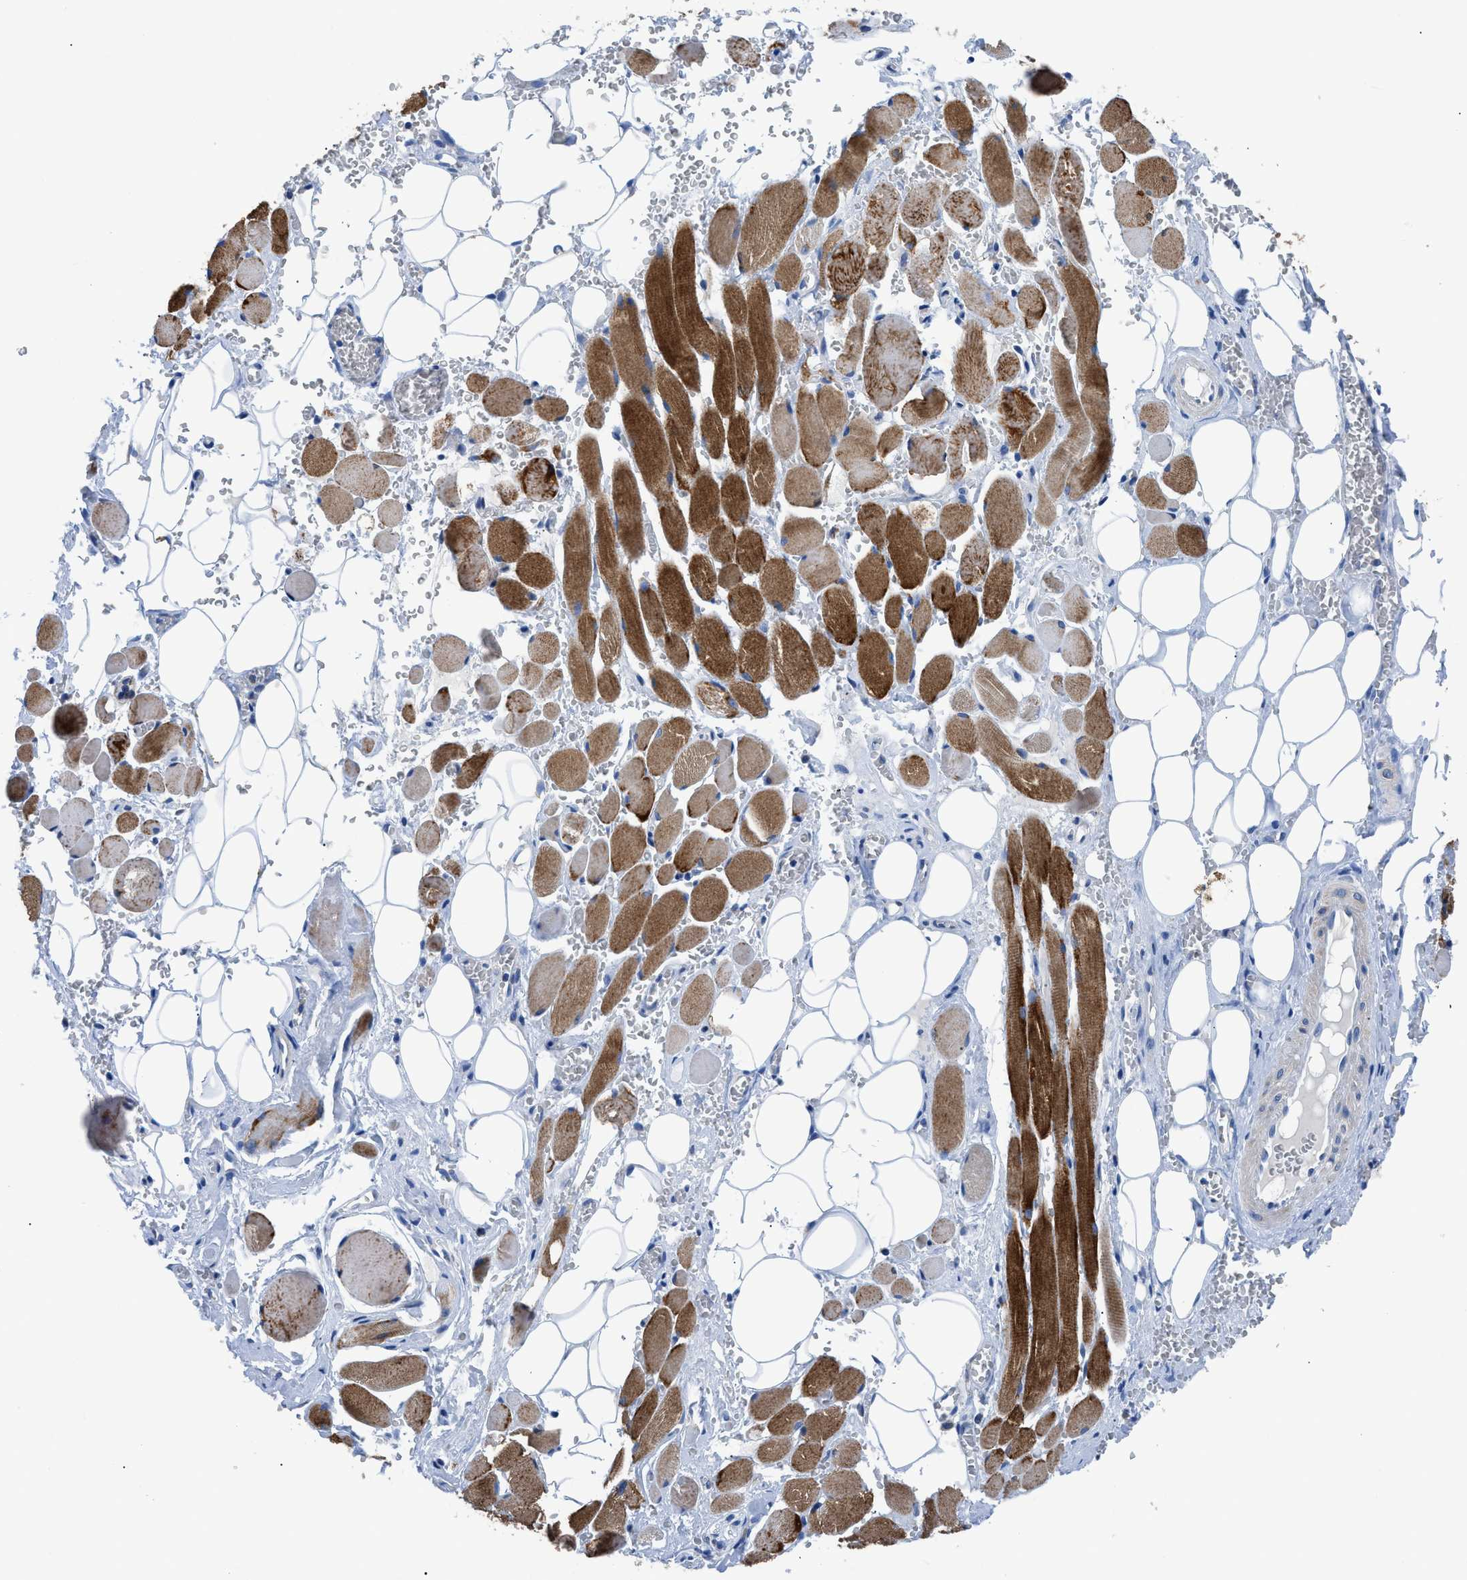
{"staining": {"intensity": "negative", "quantity": "none", "location": "none"}, "tissue": "adipose tissue", "cell_type": "Adipocytes", "image_type": "normal", "snomed": [{"axis": "morphology", "description": "Squamous cell carcinoma, NOS"}, {"axis": "topography", "description": "Oral tissue"}, {"axis": "topography", "description": "Head-Neck"}], "caption": "This is an immunohistochemistry image of benign human adipose tissue. There is no staining in adipocytes.", "gene": "ZDHHC3", "patient": {"sex": "female", "age": 50}}